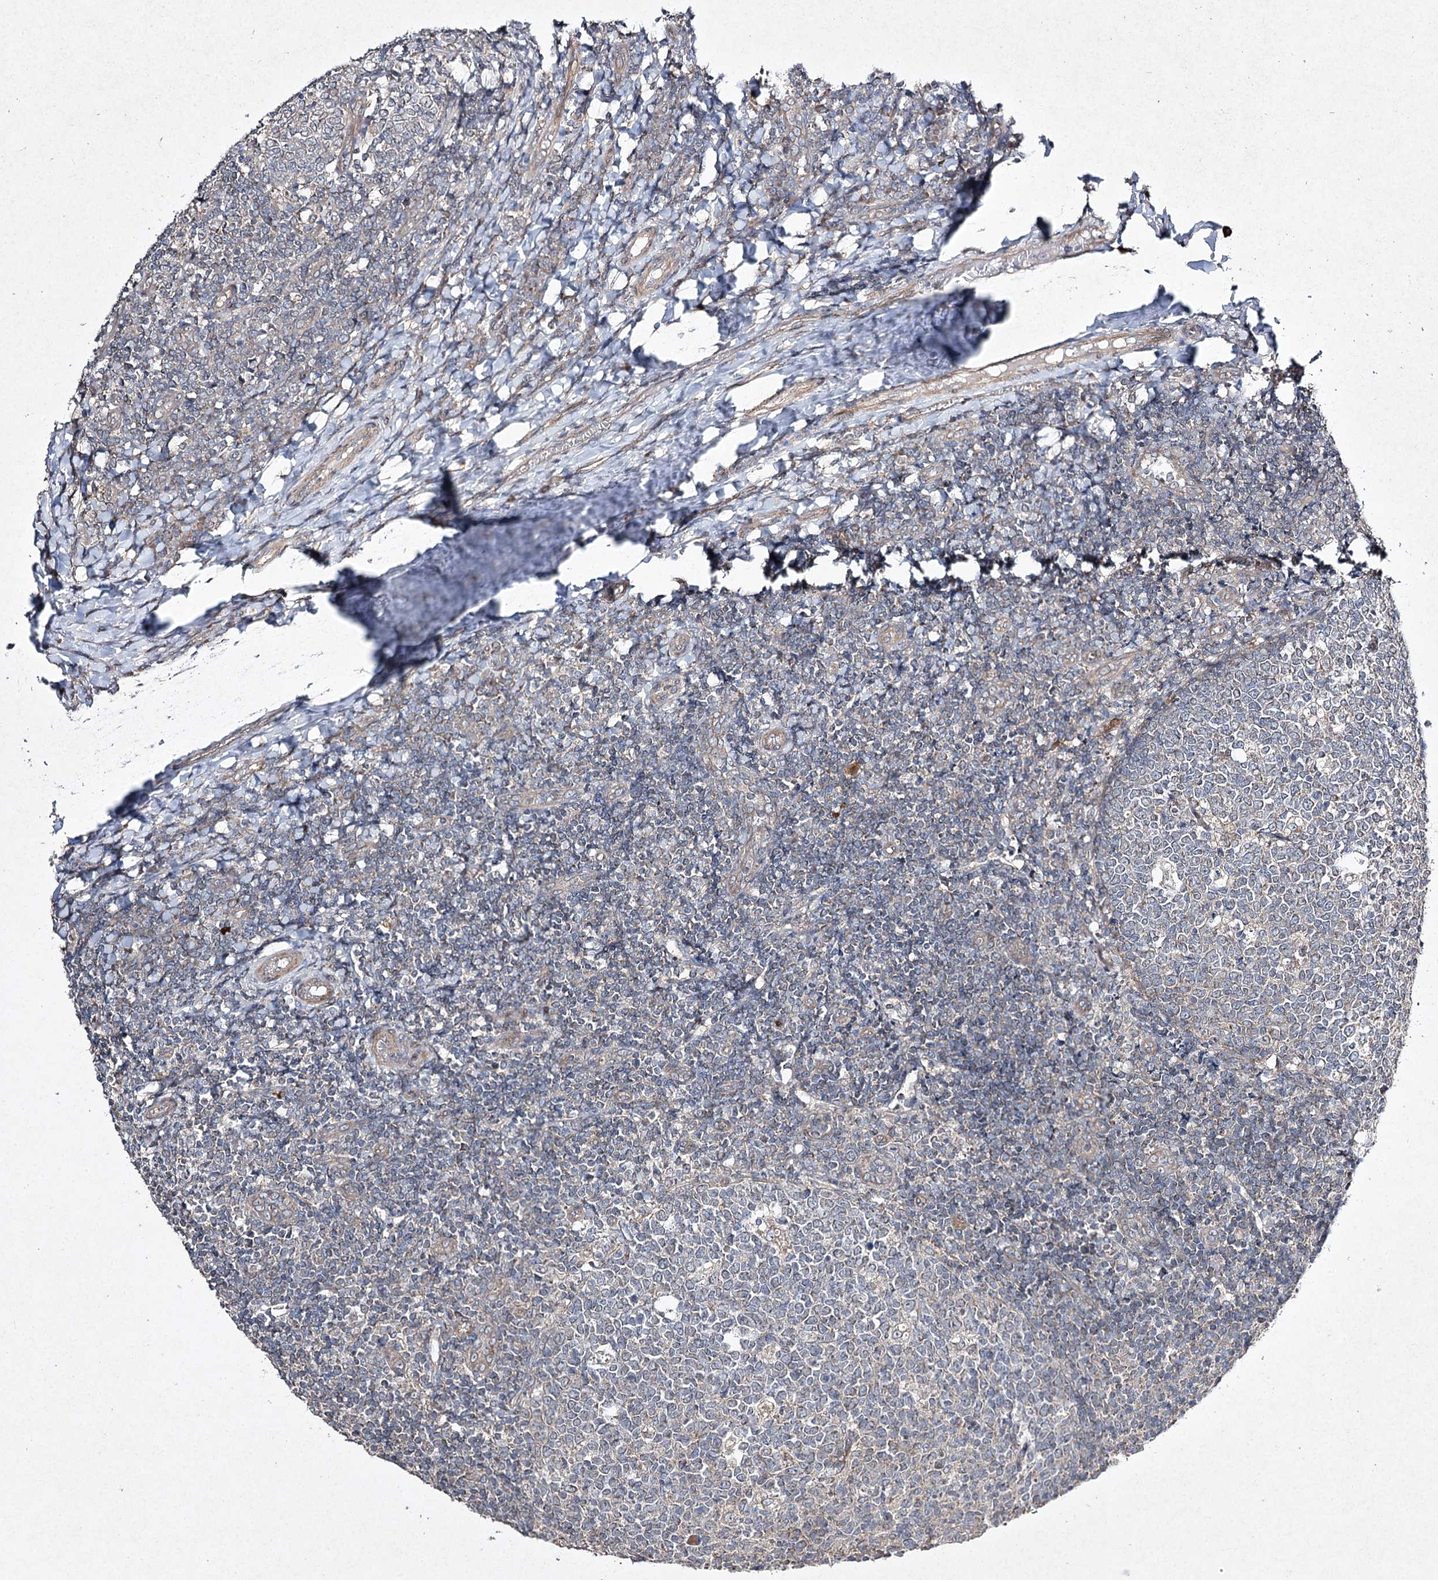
{"staining": {"intensity": "negative", "quantity": "none", "location": "none"}, "tissue": "tonsil", "cell_type": "Germinal center cells", "image_type": "normal", "snomed": [{"axis": "morphology", "description": "Normal tissue, NOS"}, {"axis": "topography", "description": "Tonsil"}], "caption": "Image shows no significant protein staining in germinal center cells of unremarkable tonsil. The staining was performed using DAB (3,3'-diaminobenzidine) to visualize the protein expression in brown, while the nuclei were stained in blue with hematoxylin (Magnification: 20x).", "gene": "FANCL", "patient": {"sex": "female", "age": 19}}